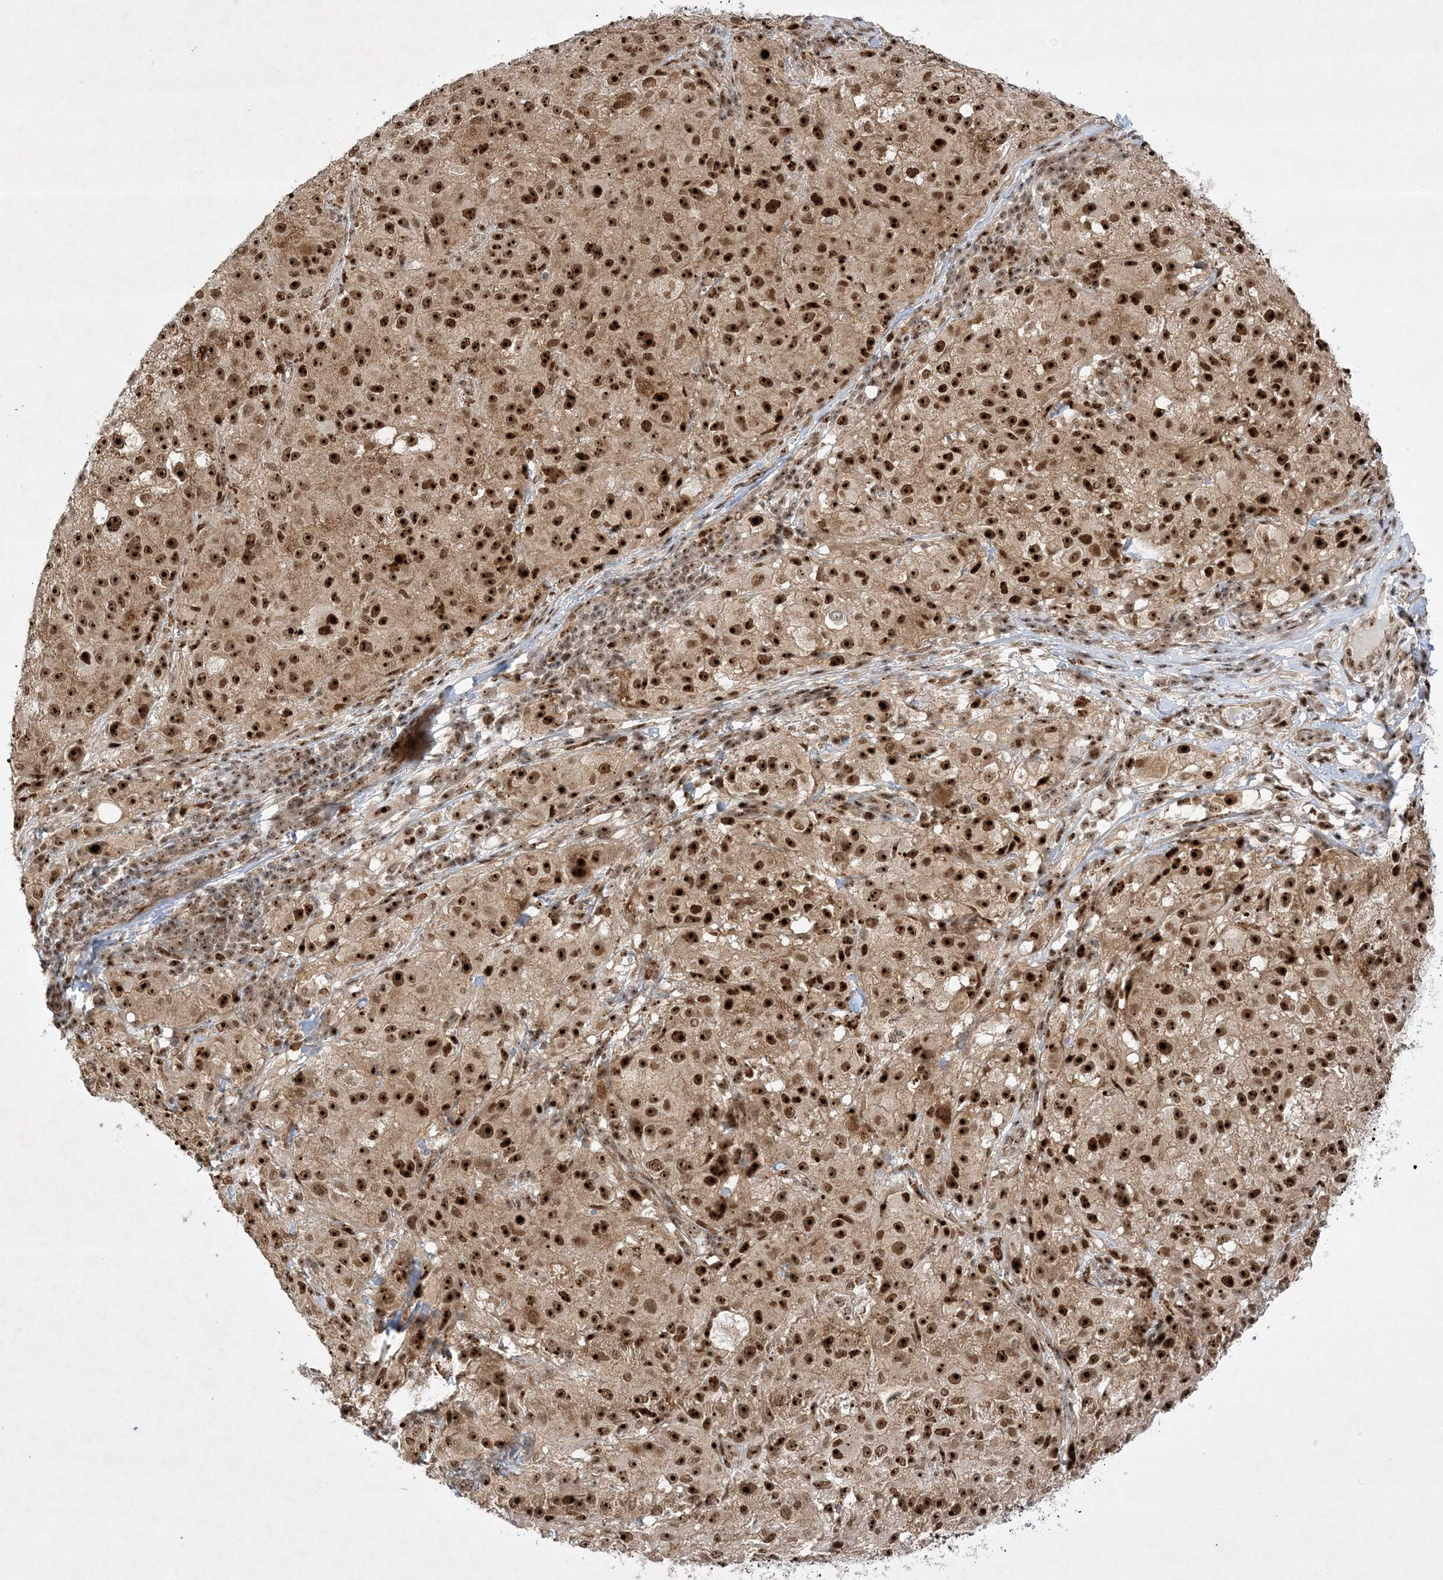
{"staining": {"intensity": "strong", "quantity": ">75%", "location": "nuclear"}, "tissue": "melanoma", "cell_type": "Tumor cells", "image_type": "cancer", "snomed": [{"axis": "morphology", "description": "Necrosis, NOS"}, {"axis": "morphology", "description": "Malignant melanoma, NOS"}, {"axis": "topography", "description": "Skin"}], "caption": "Human melanoma stained with a brown dye reveals strong nuclear positive staining in approximately >75% of tumor cells.", "gene": "NPM3", "patient": {"sex": "female", "age": 87}}